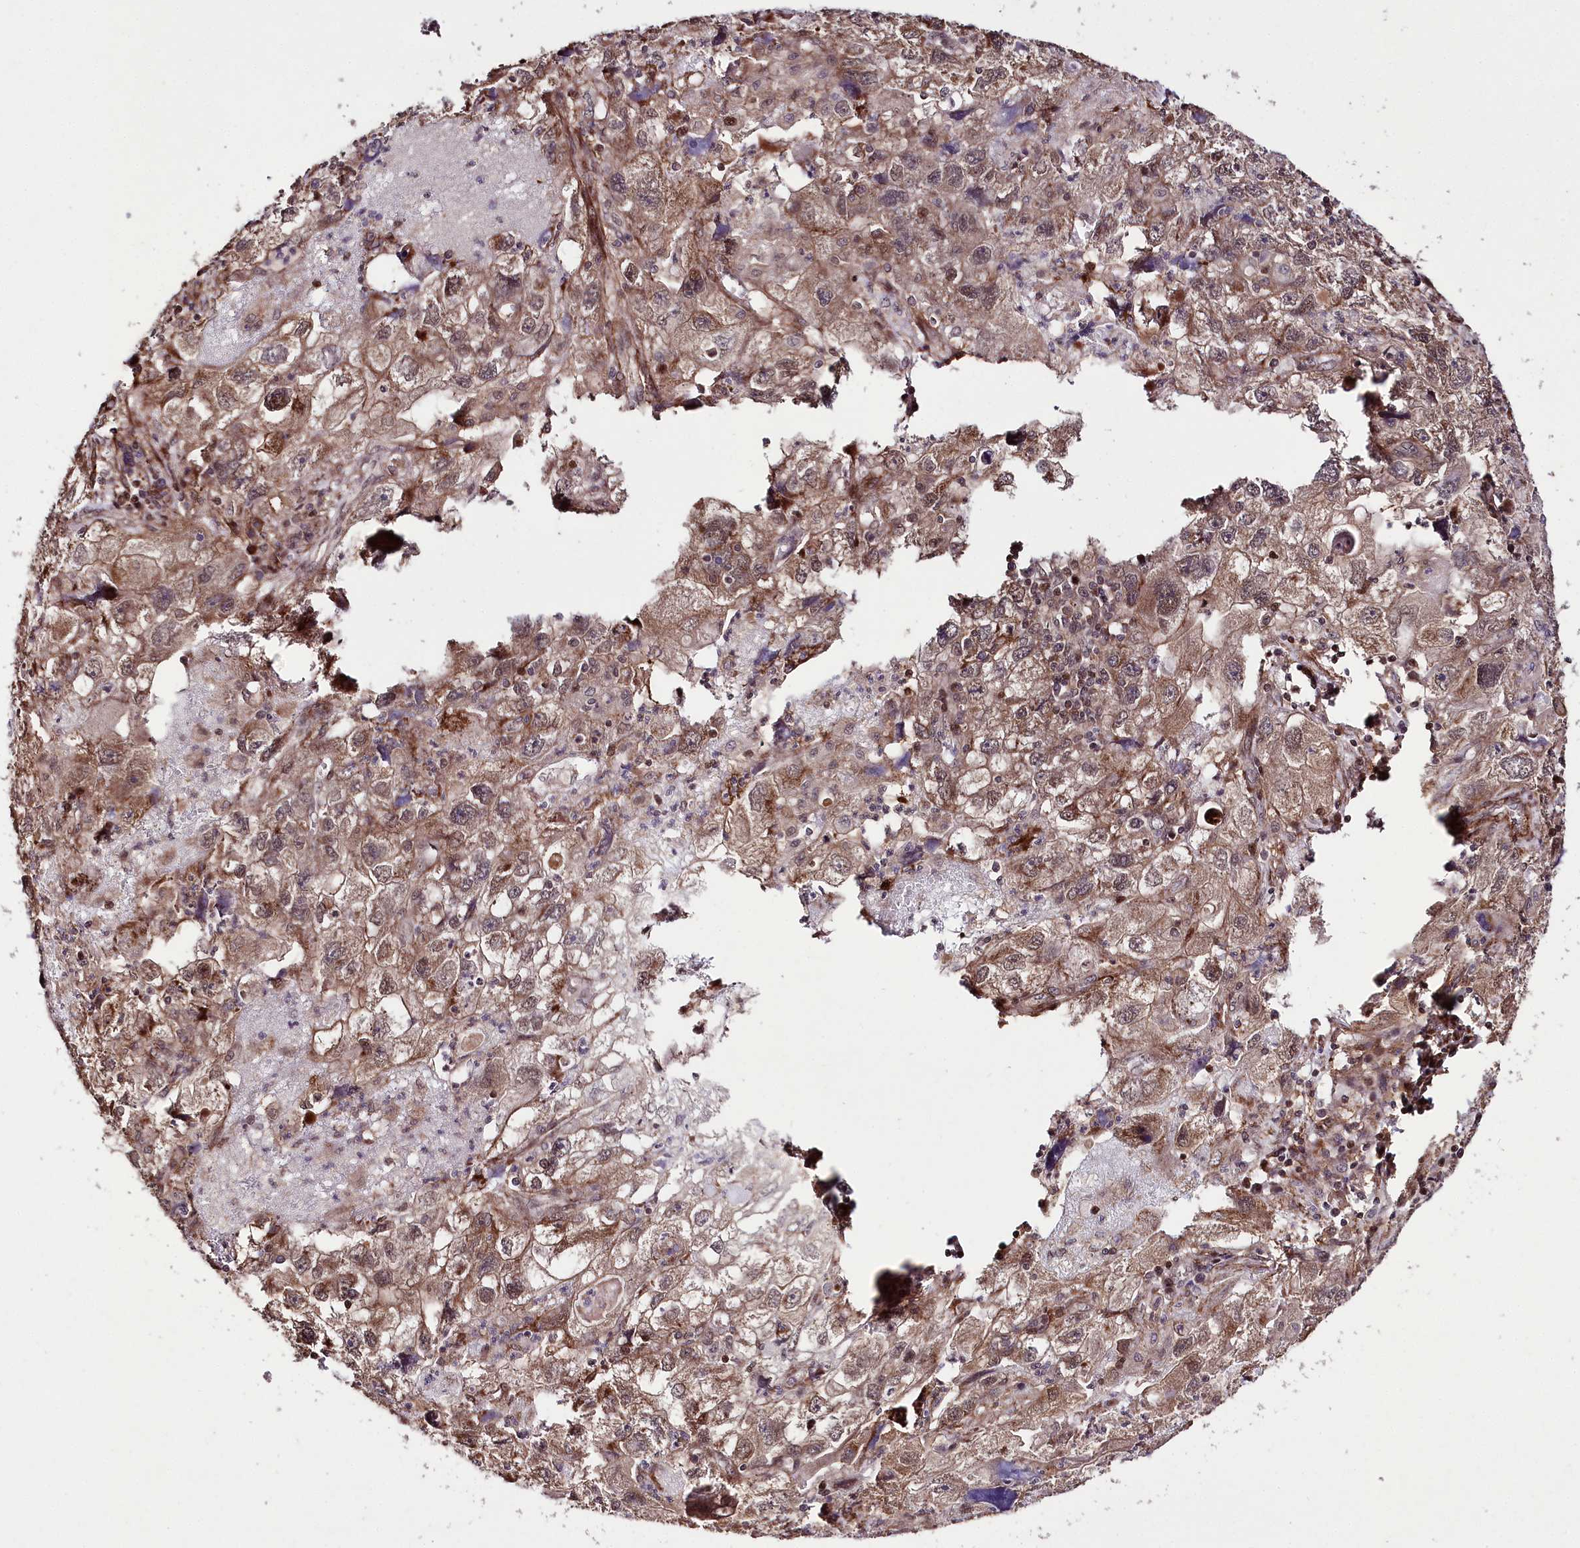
{"staining": {"intensity": "moderate", "quantity": ">75%", "location": "cytoplasmic/membranous"}, "tissue": "endometrial cancer", "cell_type": "Tumor cells", "image_type": "cancer", "snomed": [{"axis": "morphology", "description": "Adenocarcinoma, NOS"}, {"axis": "topography", "description": "Endometrium"}], "caption": "An image showing moderate cytoplasmic/membranous expression in approximately >75% of tumor cells in endometrial adenocarcinoma, as visualized by brown immunohistochemical staining.", "gene": "PHLDB1", "patient": {"sex": "female", "age": 49}}